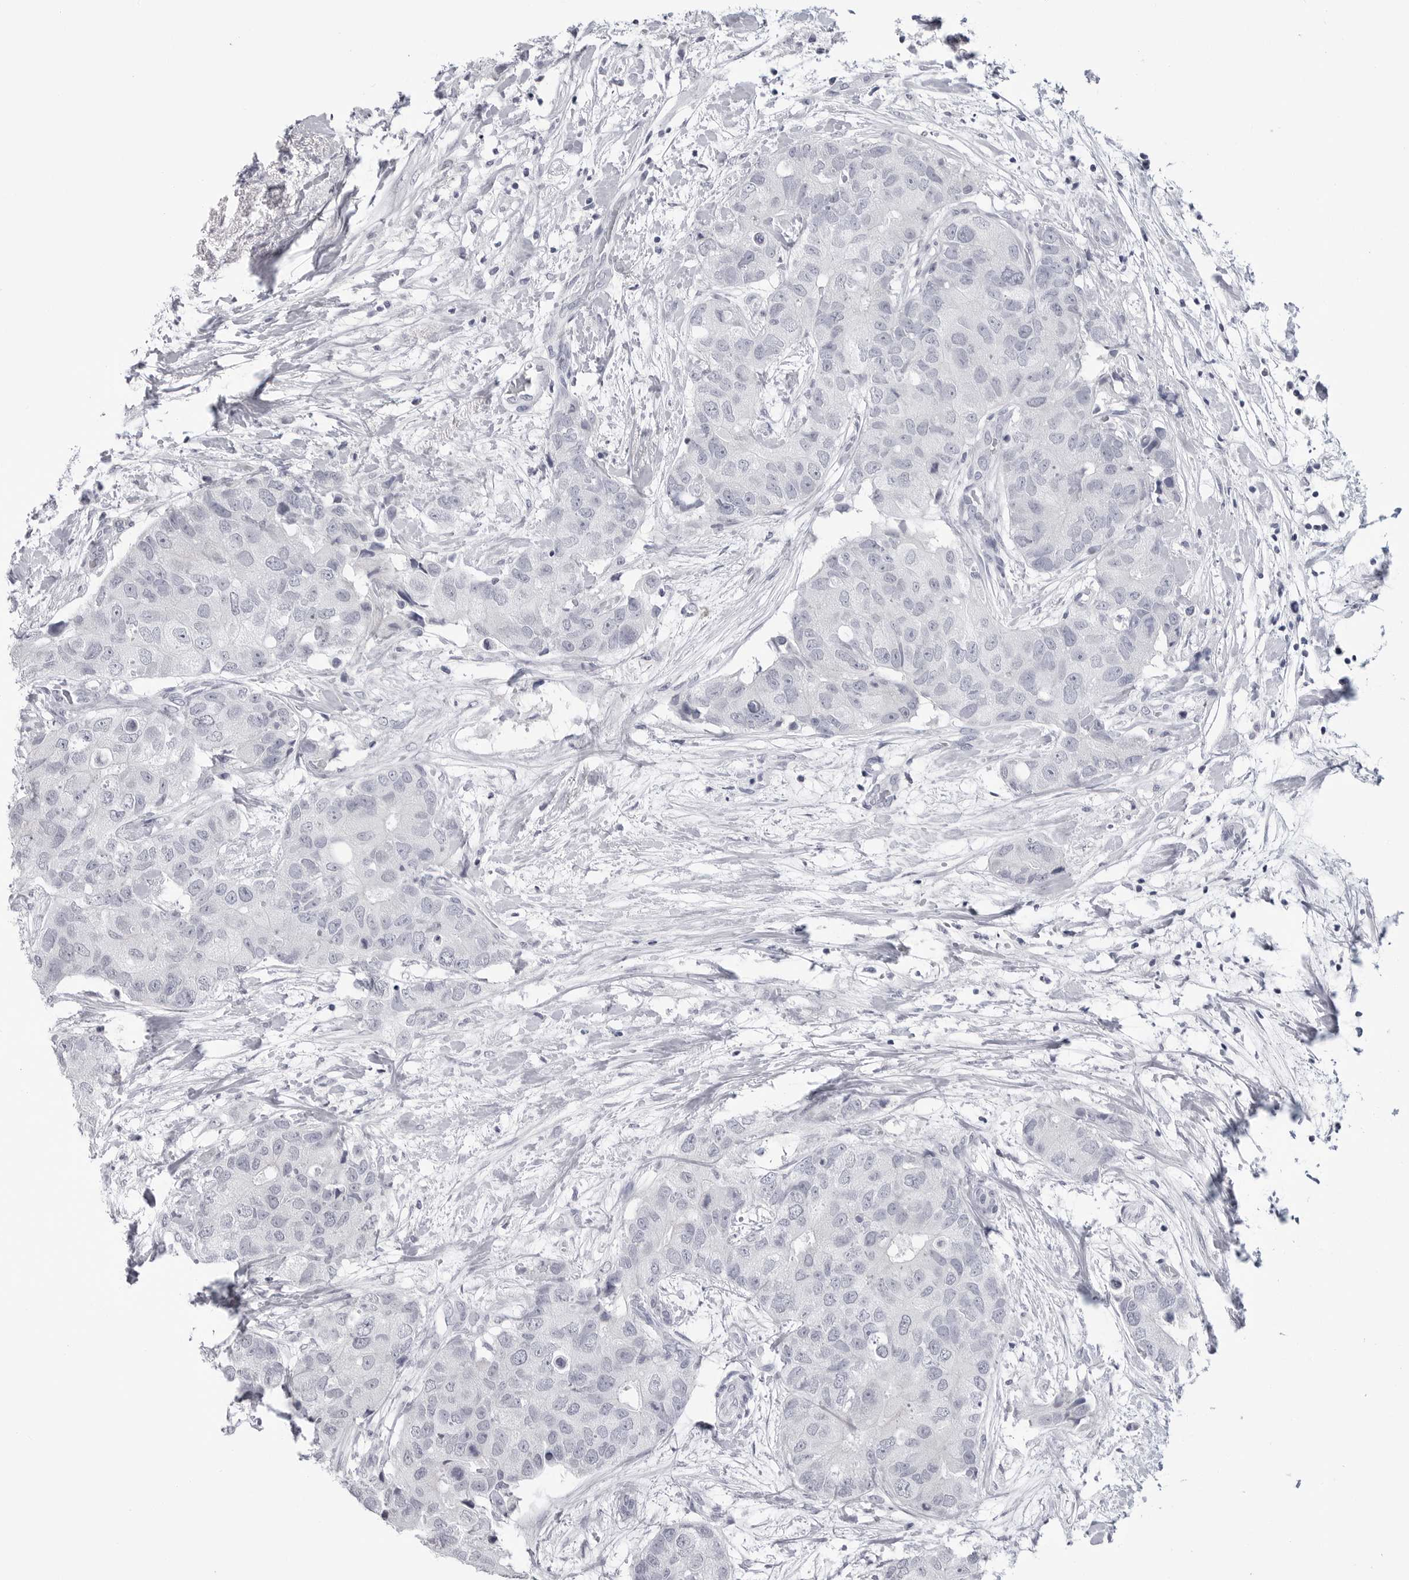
{"staining": {"intensity": "negative", "quantity": "none", "location": "none"}, "tissue": "breast cancer", "cell_type": "Tumor cells", "image_type": "cancer", "snomed": [{"axis": "morphology", "description": "Duct carcinoma"}, {"axis": "topography", "description": "Breast"}], "caption": "Human breast cancer stained for a protein using immunohistochemistry (IHC) exhibits no expression in tumor cells.", "gene": "PGA3", "patient": {"sex": "female", "age": 62}}